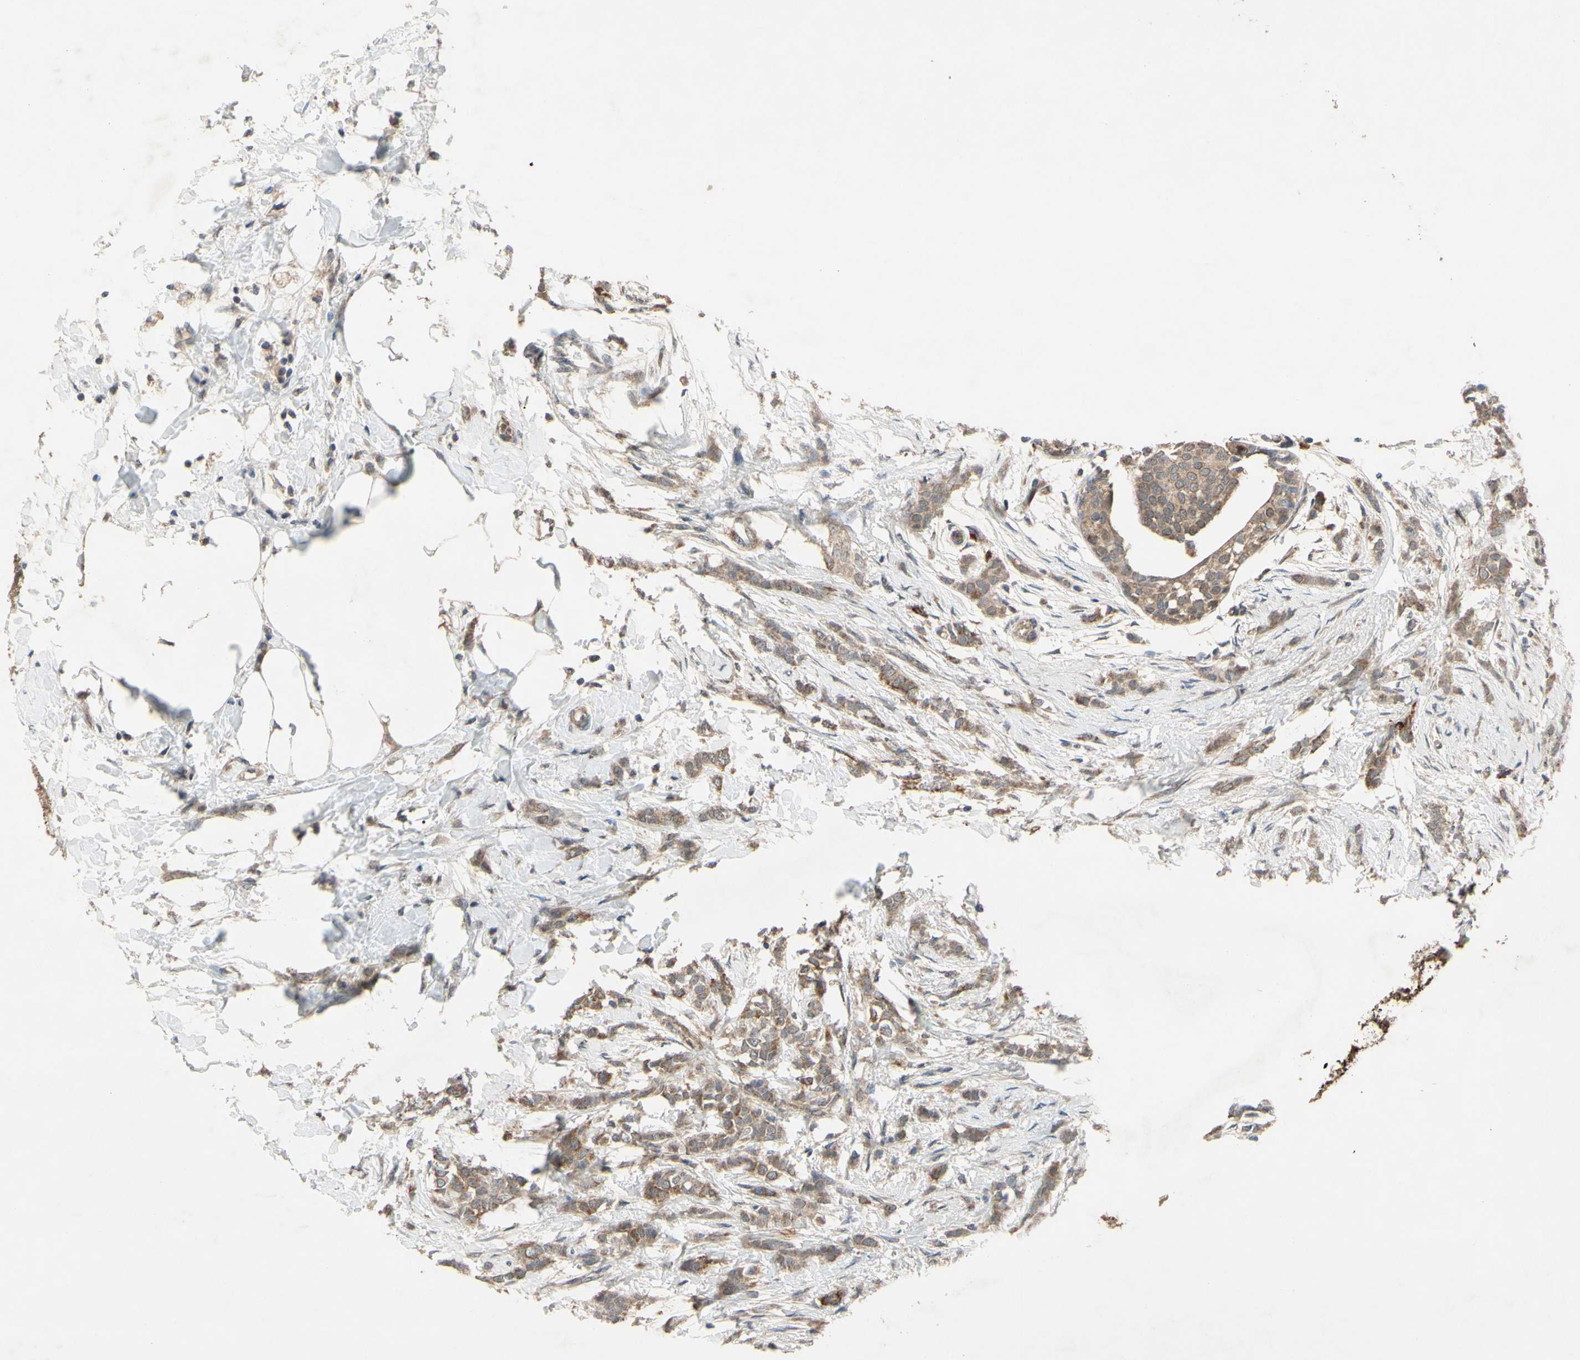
{"staining": {"intensity": "moderate", "quantity": ">75%", "location": "cytoplasmic/membranous"}, "tissue": "breast cancer", "cell_type": "Tumor cells", "image_type": "cancer", "snomed": [{"axis": "morphology", "description": "Lobular carcinoma, in situ"}, {"axis": "morphology", "description": "Lobular carcinoma"}, {"axis": "topography", "description": "Breast"}], "caption": "Tumor cells reveal moderate cytoplasmic/membranous positivity in about >75% of cells in lobular carcinoma (breast).", "gene": "CD164", "patient": {"sex": "female", "age": 41}}